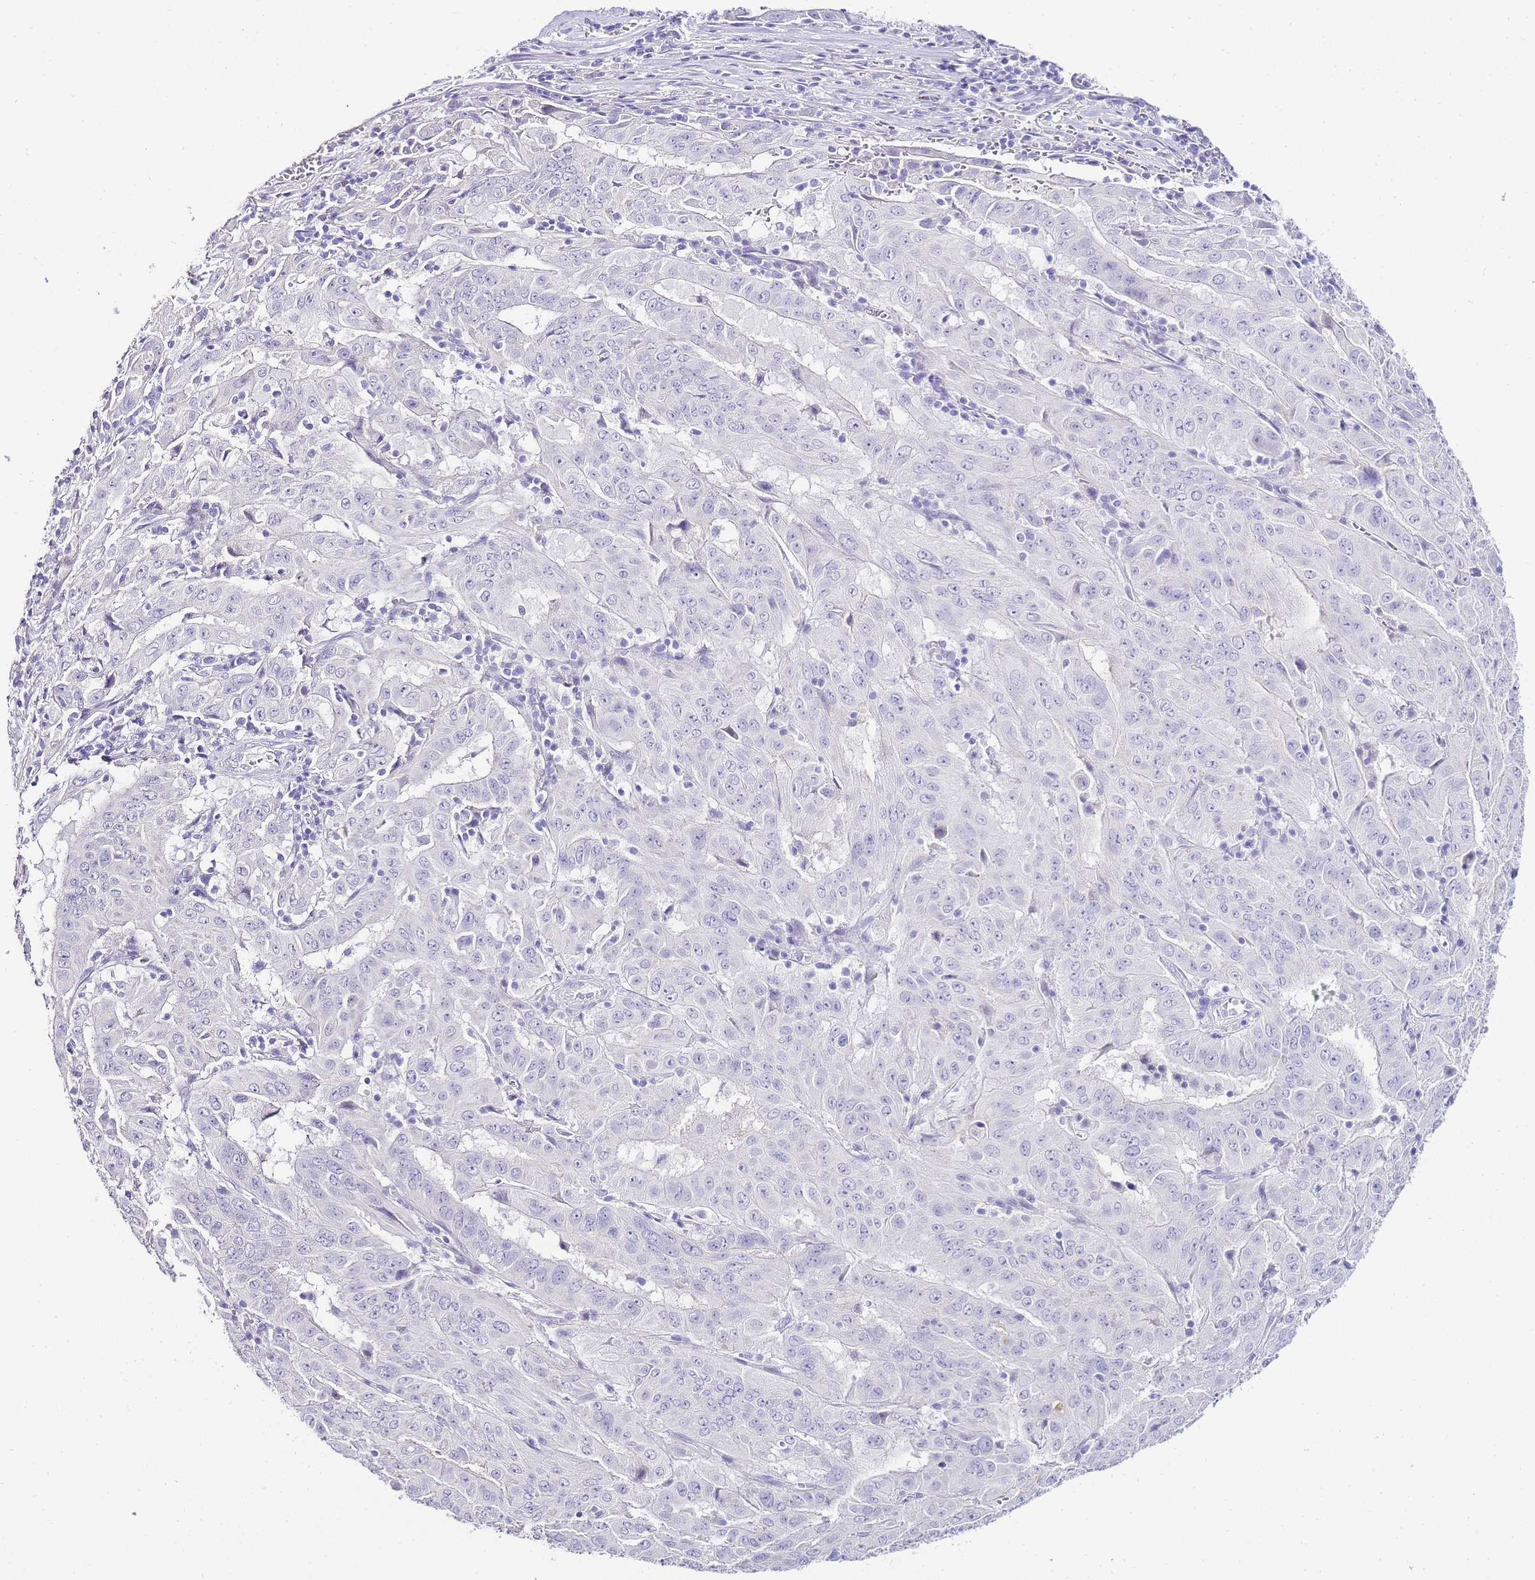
{"staining": {"intensity": "negative", "quantity": "none", "location": "none"}, "tissue": "pancreatic cancer", "cell_type": "Tumor cells", "image_type": "cancer", "snomed": [{"axis": "morphology", "description": "Adenocarcinoma, NOS"}, {"axis": "topography", "description": "Pancreas"}], "caption": "DAB (3,3'-diaminobenzidine) immunohistochemical staining of adenocarcinoma (pancreatic) shows no significant expression in tumor cells.", "gene": "DPP4", "patient": {"sex": "male", "age": 63}}